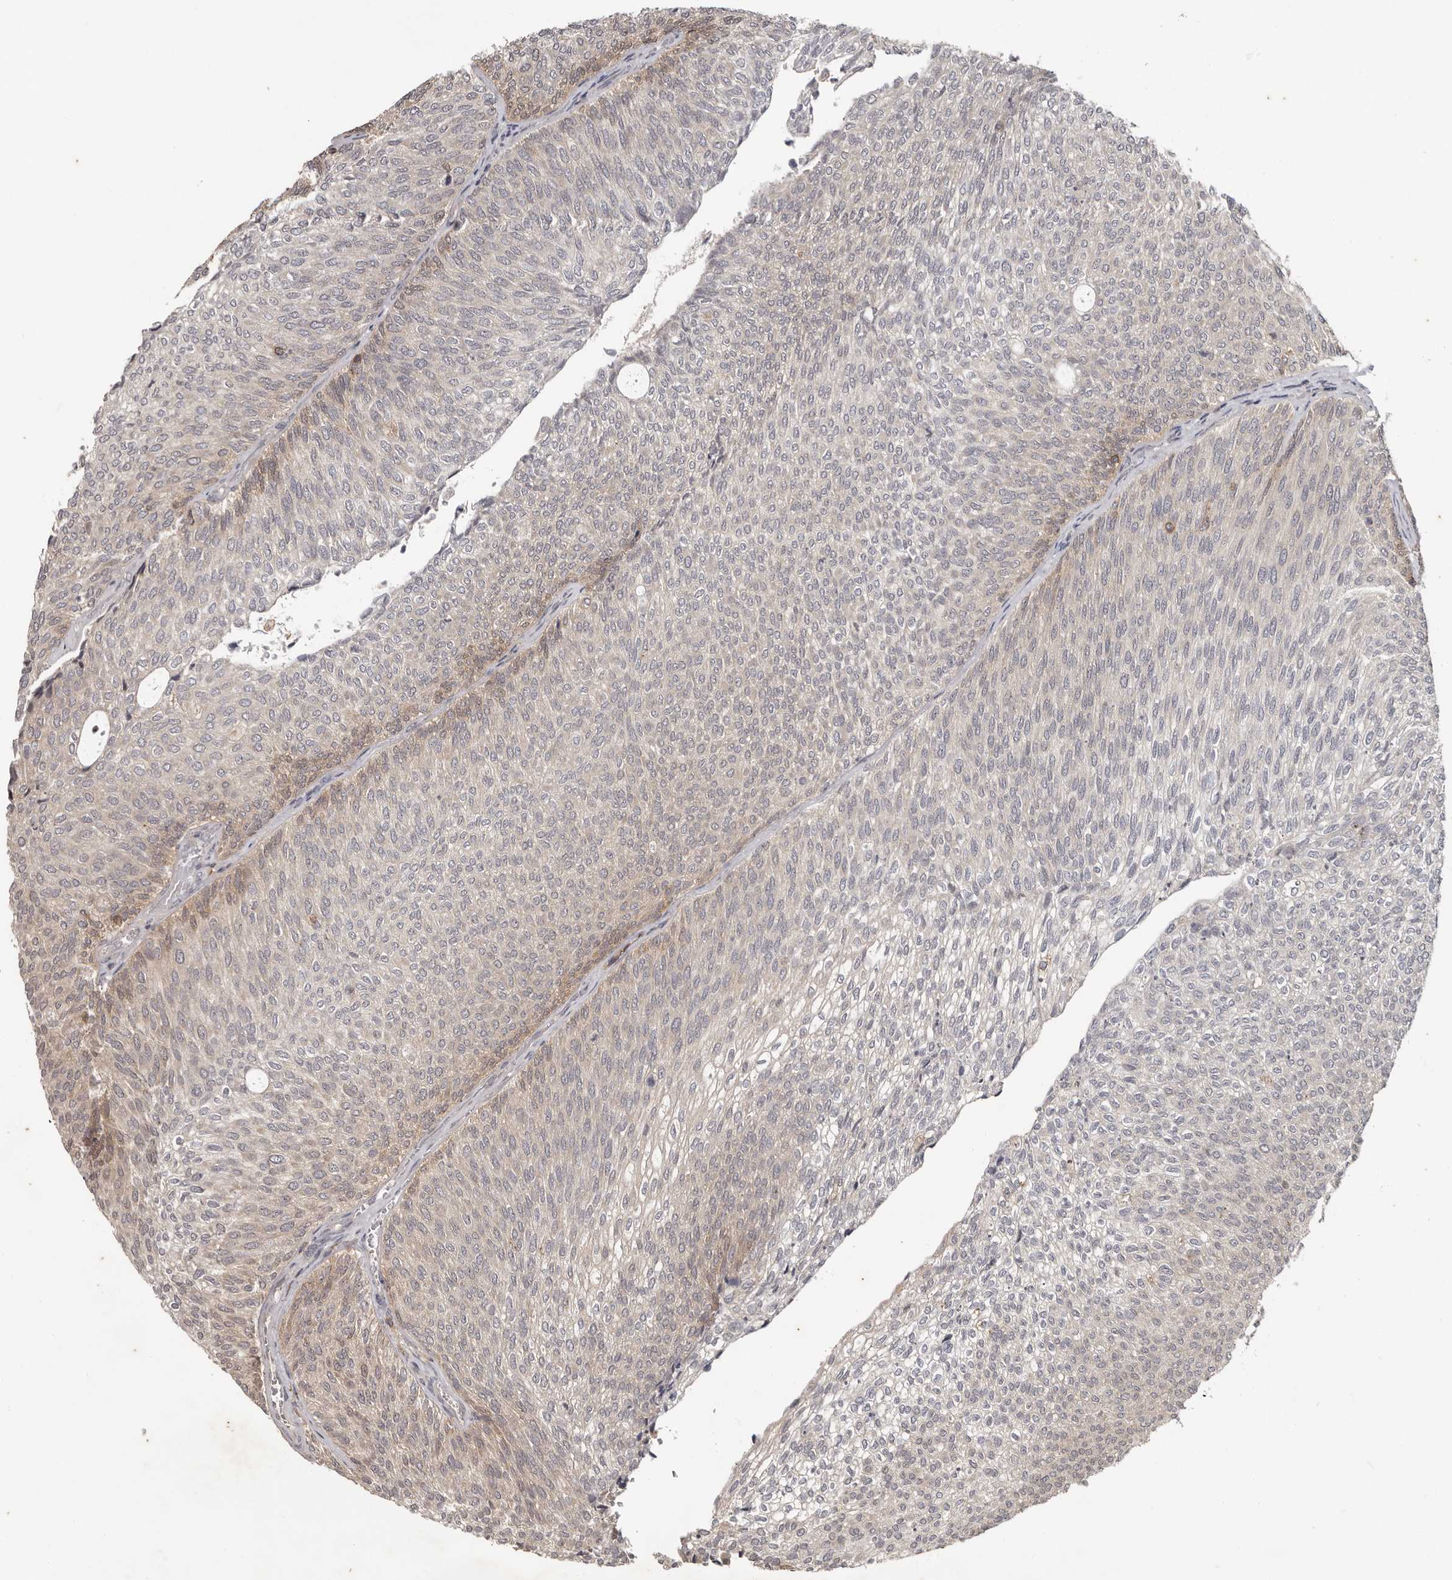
{"staining": {"intensity": "weak", "quantity": "<25%", "location": "cytoplasmic/membranous"}, "tissue": "urothelial cancer", "cell_type": "Tumor cells", "image_type": "cancer", "snomed": [{"axis": "morphology", "description": "Urothelial carcinoma, Low grade"}, {"axis": "topography", "description": "Urinary bladder"}], "caption": "Photomicrograph shows no significant protein staining in tumor cells of urothelial cancer. (Stains: DAB (3,3'-diaminobenzidine) IHC with hematoxylin counter stain, Microscopy: brightfield microscopy at high magnification).", "gene": "ANKRD44", "patient": {"sex": "female", "age": 79}}